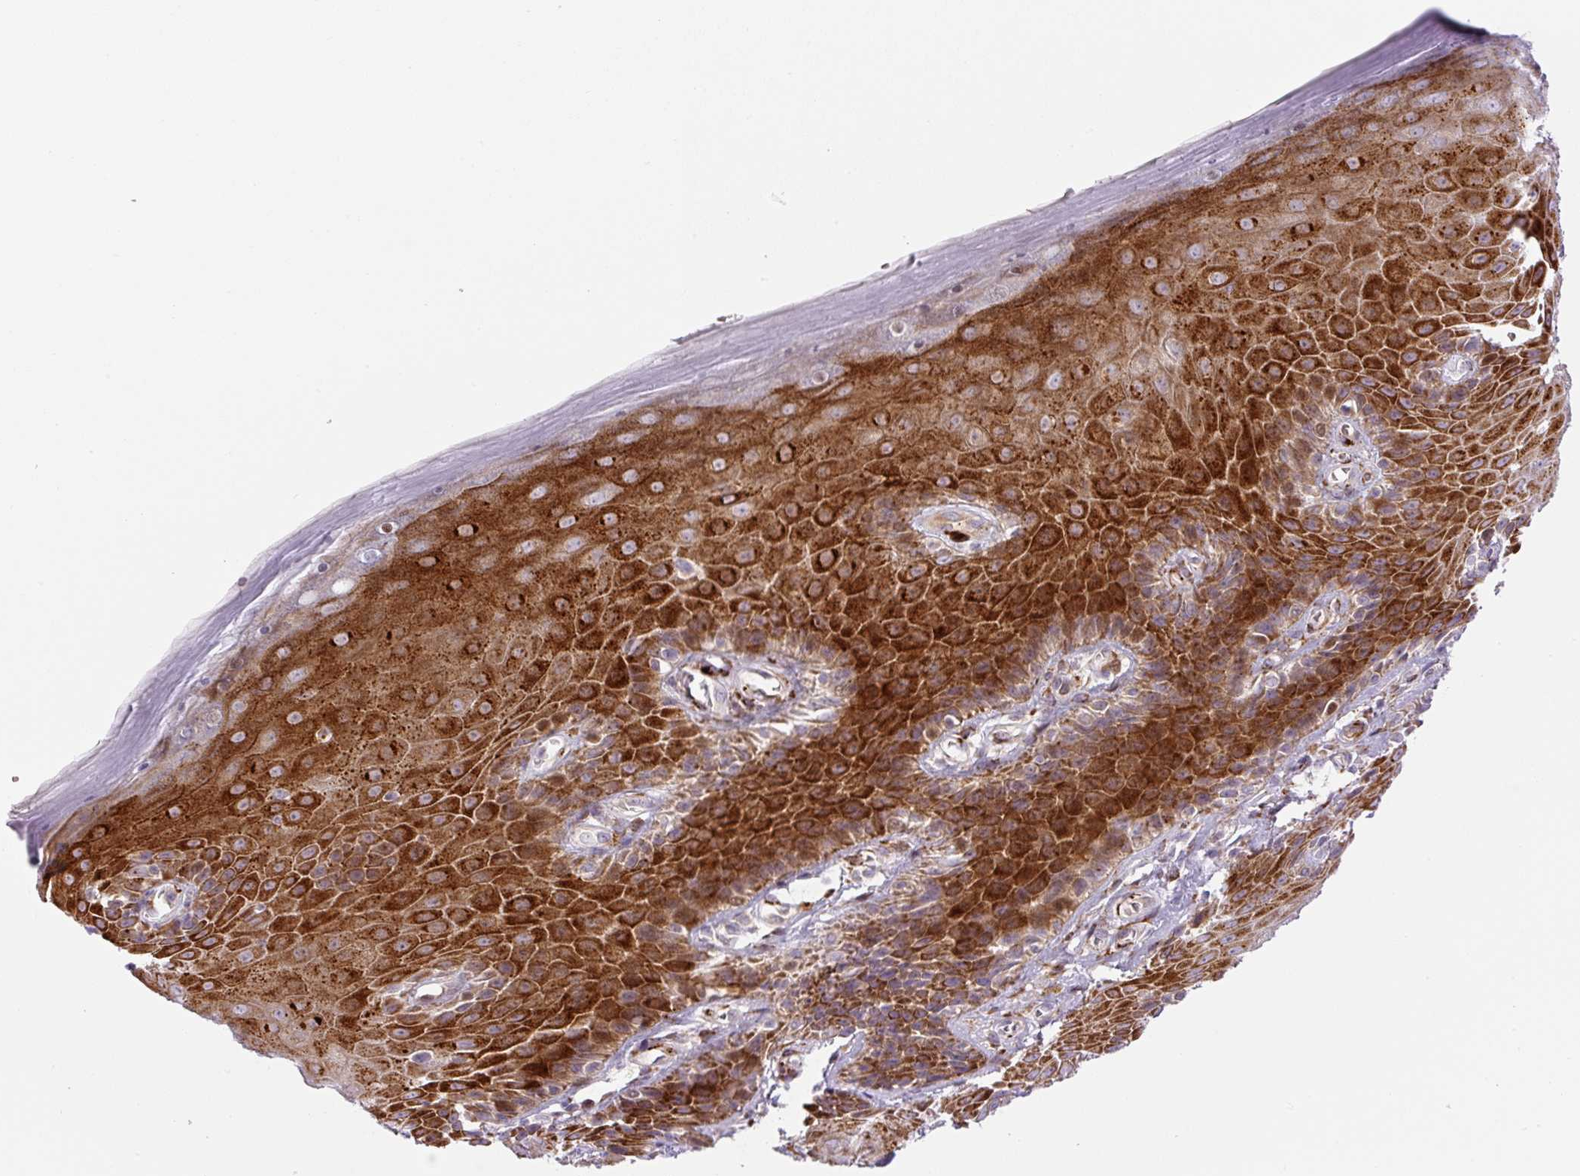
{"staining": {"intensity": "strong", "quantity": ">75%", "location": "cytoplasmic/membranous"}, "tissue": "skin", "cell_type": "Epidermal cells", "image_type": "normal", "snomed": [{"axis": "morphology", "description": "Normal tissue, NOS"}, {"axis": "topography", "description": "Anal"}, {"axis": "topography", "description": "Peripheral nerve tissue"}], "caption": "Immunohistochemistry (IHC) of unremarkable skin demonstrates high levels of strong cytoplasmic/membranous positivity in approximately >75% of epidermal cells.", "gene": "DISP3", "patient": {"sex": "male", "age": 53}}